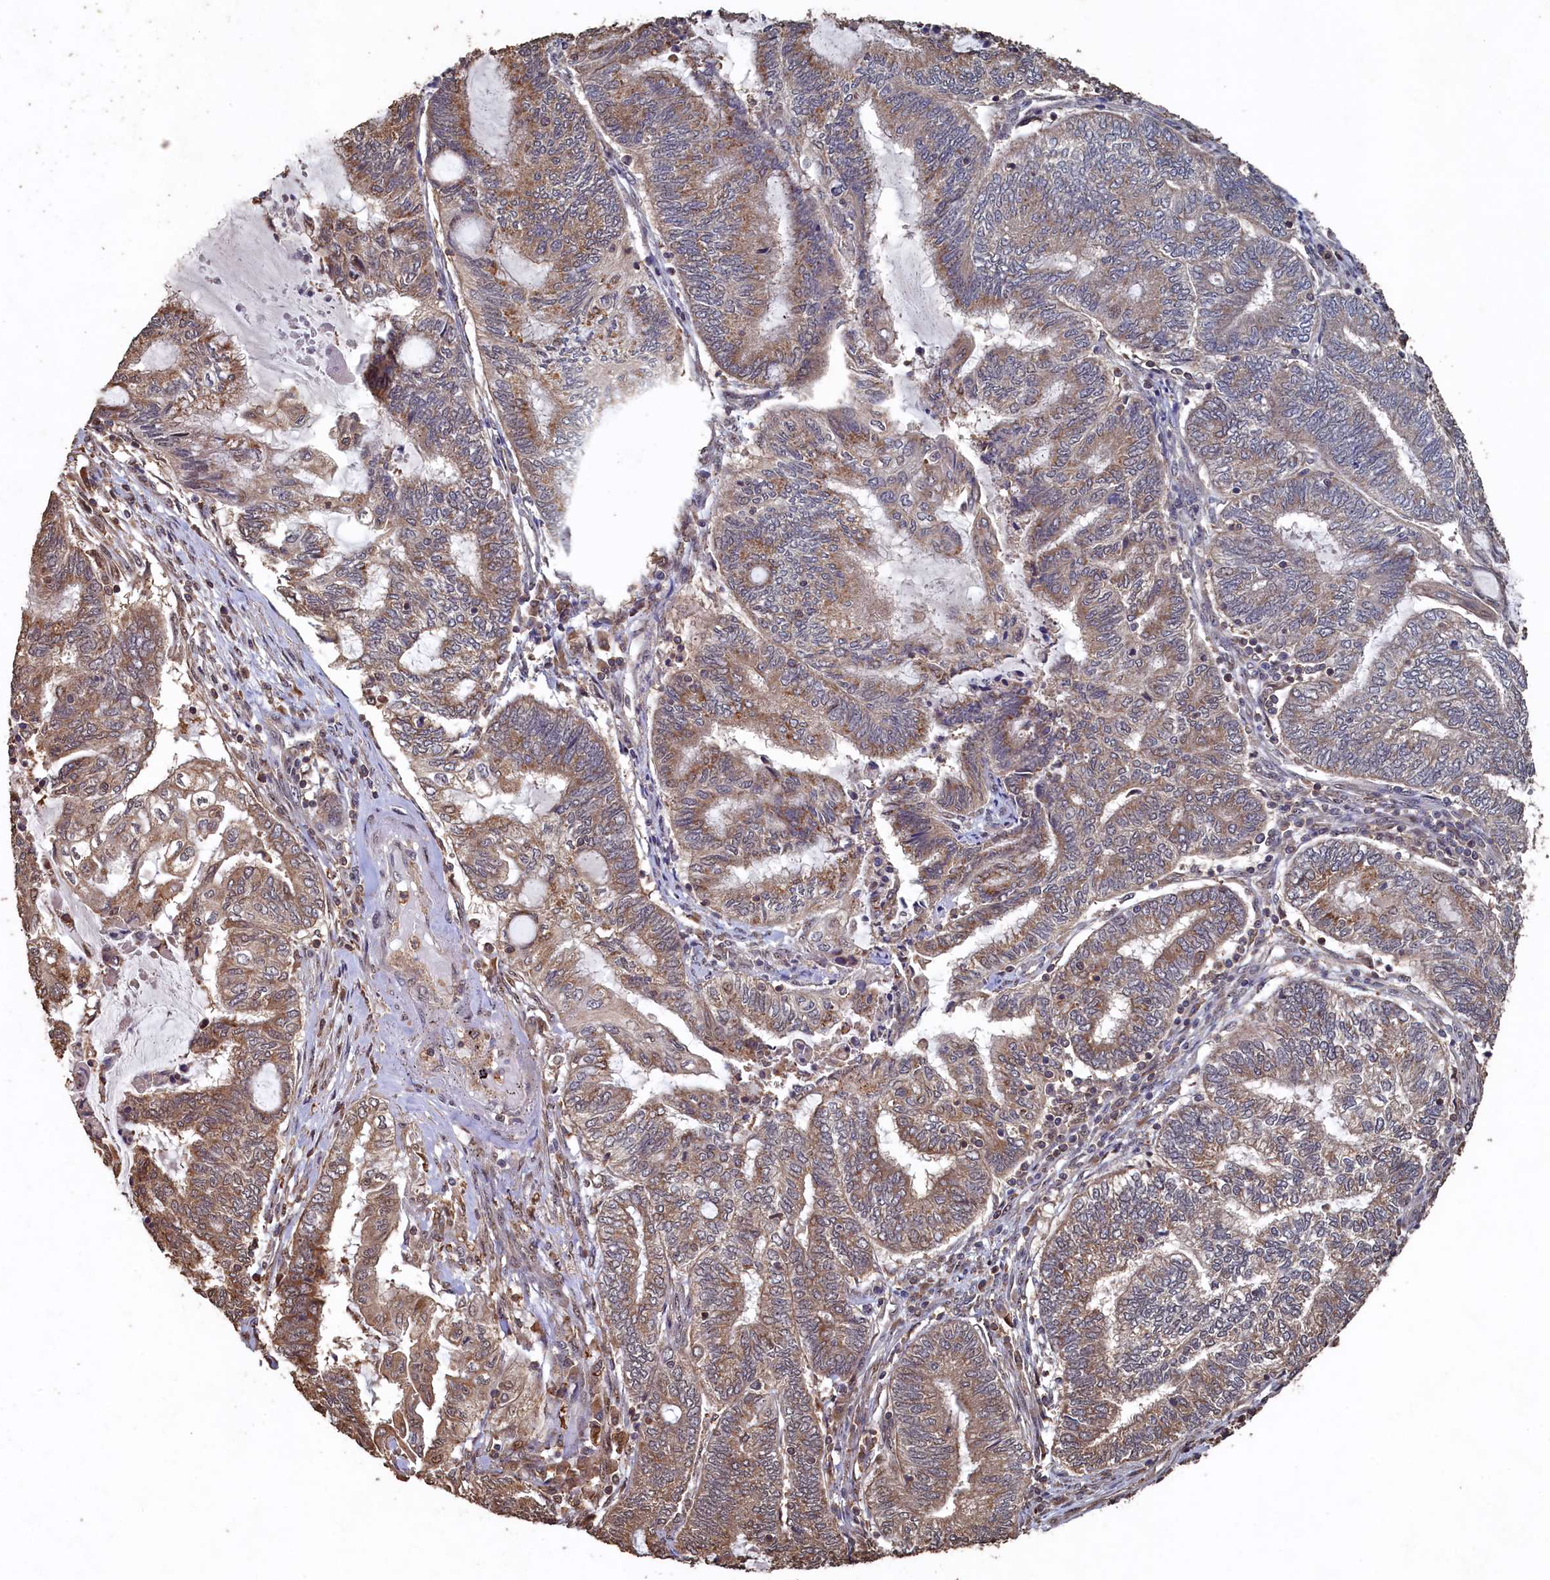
{"staining": {"intensity": "moderate", "quantity": ">75%", "location": "cytoplasmic/membranous"}, "tissue": "endometrial cancer", "cell_type": "Tumor cells", "image_type": "cancer", "snomed": [{"axis": "morphology", "description": "Adenocarcinoma, NOS"}, {"axis": "topography", "description": "Uterus"}, {"axis": "topography", "description": "Endometrium"}], "caption": "The histopathology image exhibits immunohistochemical staining of endometrial cancer. There is moderate cytoplasmic/membranous positivity is present in approximately >75% of tumor cells. (DAB = brown stain, brightfield microscopy at high magnification).", "gene": "PIGN", "patient": {"sex": "female", "age": 70}}